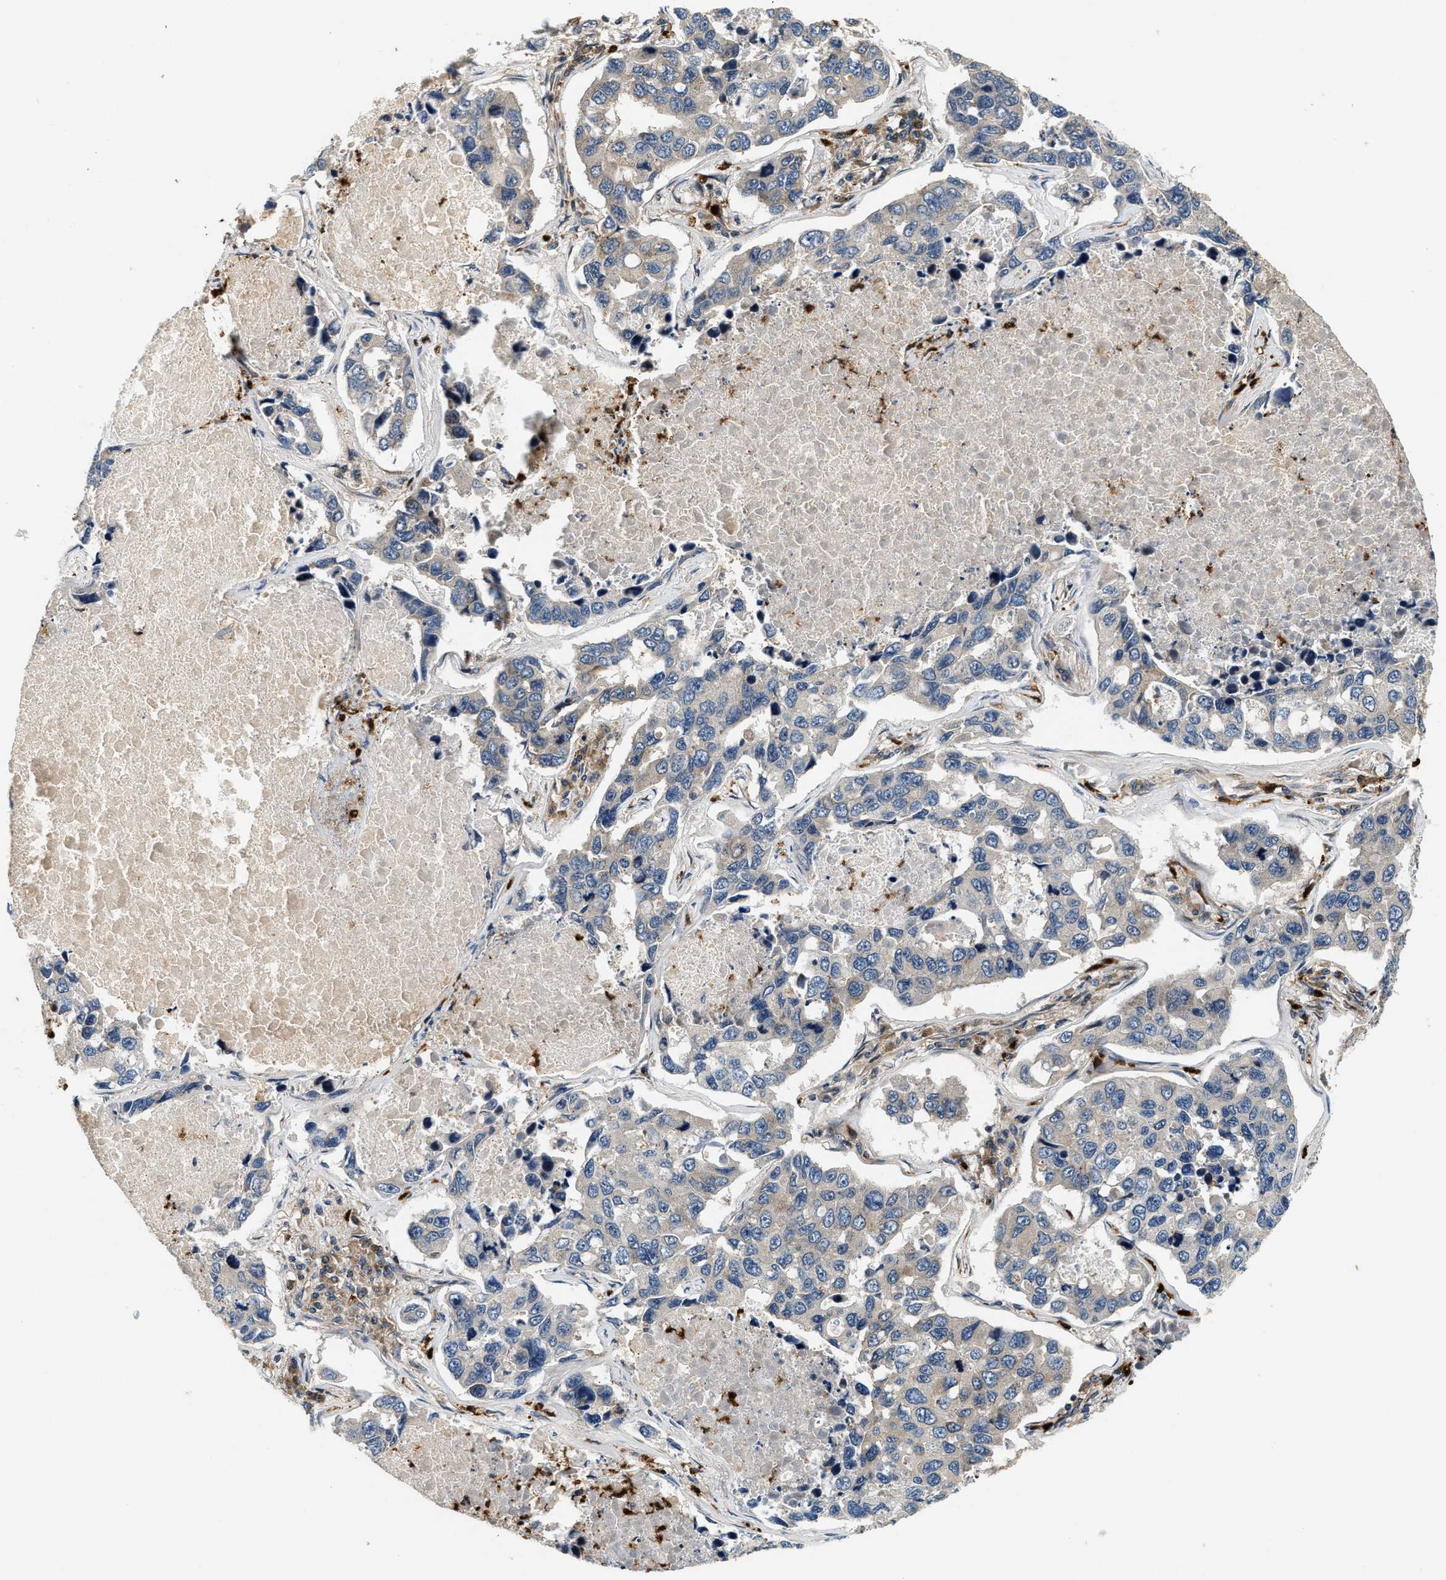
{"staining": {"intensity": "negative", "quantity": "none", "location": "none"}, "tissue": "lung cancer", "cell_type": "Tumor cells", "image_type": "cancer", "snomed": [{"axis": "morphology", "description": "Adenocarcinoma, NOS"}, {"axis": "topography", "description": "Lung"}], "caption": "Tumor cells show no significant protein positivity in lung adenocarcinoma.", "gene": "SAMD9", "patient": {"sex": "male", "age": 64}}